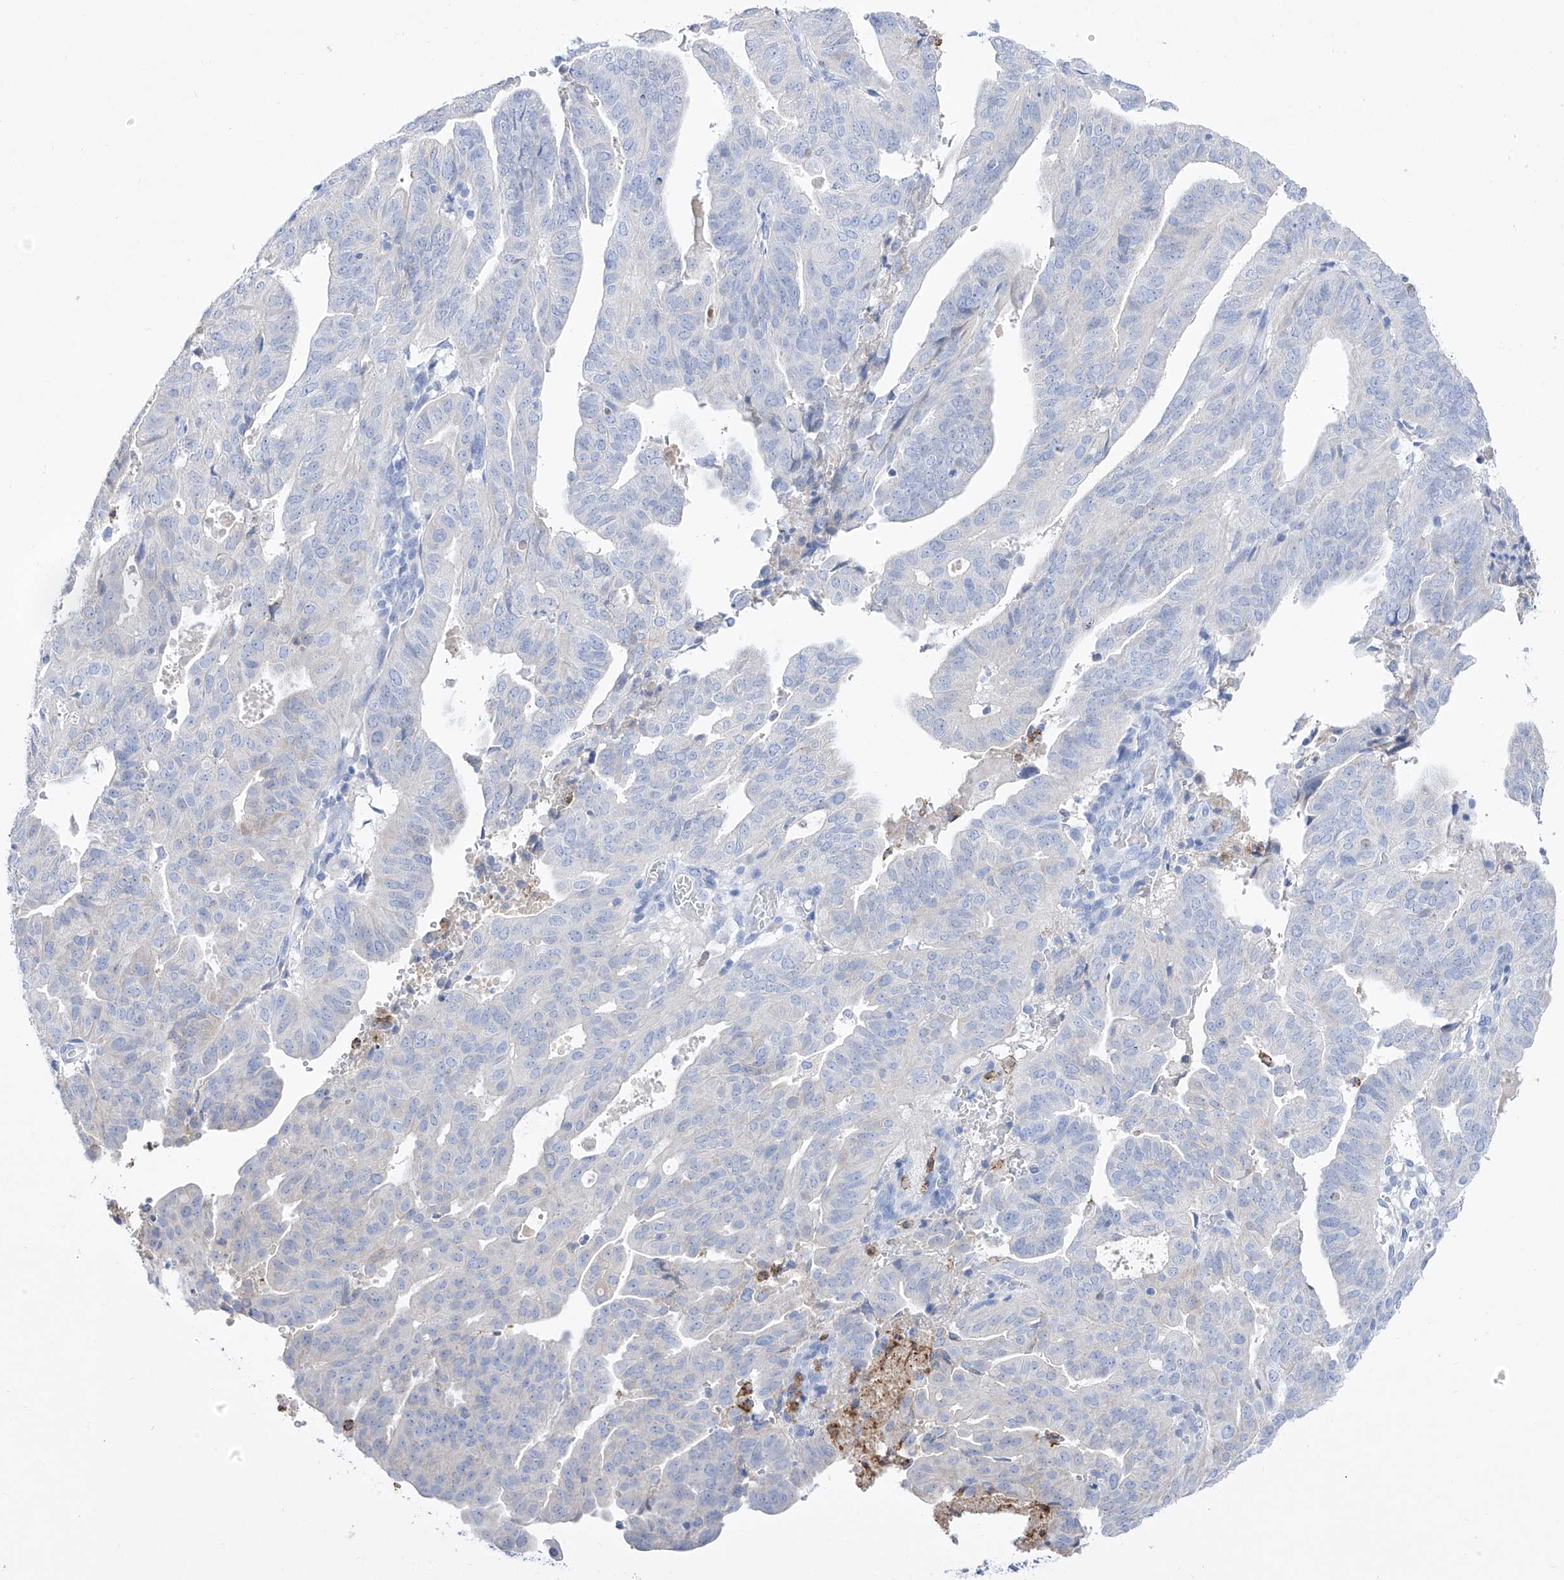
{"staining": {"intensity": "negative", "quantity": "none", "location": "none"}, "tissue": "endometrial cancer", "cell_type": "Tumor cells", "image_type": "cancer", "snomed": [{"axis": "morphology", "description": "Adenocarcinoma, NOS"}, {"axis": "topography", "description": "Uterus"}], "caption": "Endometrial cancer (adenocarcinoma) was stained to show a protein in brown. There is no significant staining in tumor cells.", "gene": "TM7SF2", "patient": {"sex": "female", "age": 77}}